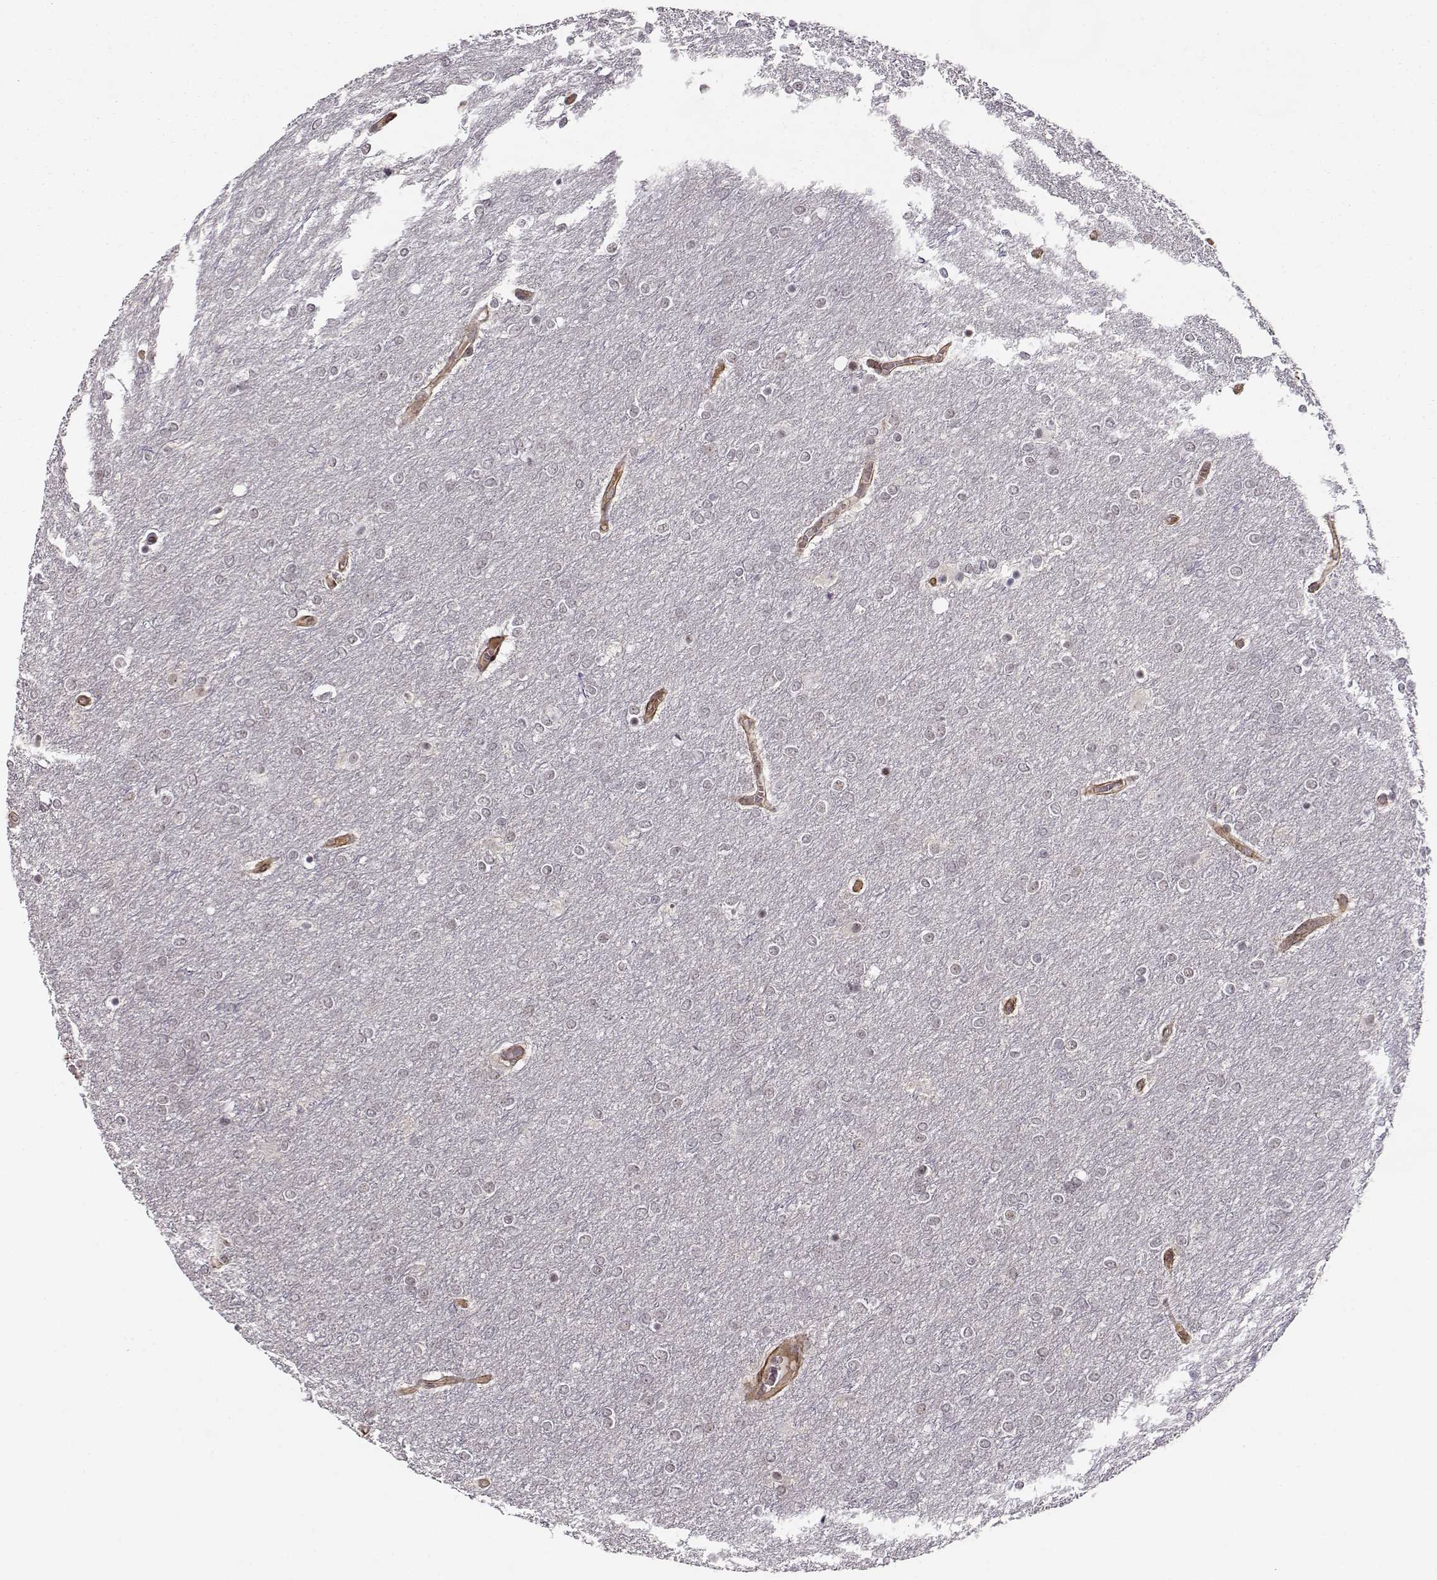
{"staining": {"intensity": "negative", "quantity": "none", "location": "none"}, "tissue": "glioma", "cell_type": "Tumor cells", "image_type": "cancer", "snomed": [{"axis": "morphology", "description": "Glioma, malignant, High grade"}, {"axis": "topography", "description": "Brain"}], "caption": "Immunohistochemical staining of malignant glioma (high-grade) exhibits no significant staining in tumor cells.", "gene": "CIR1", "patient": {"sex": "female", "age": 61}}